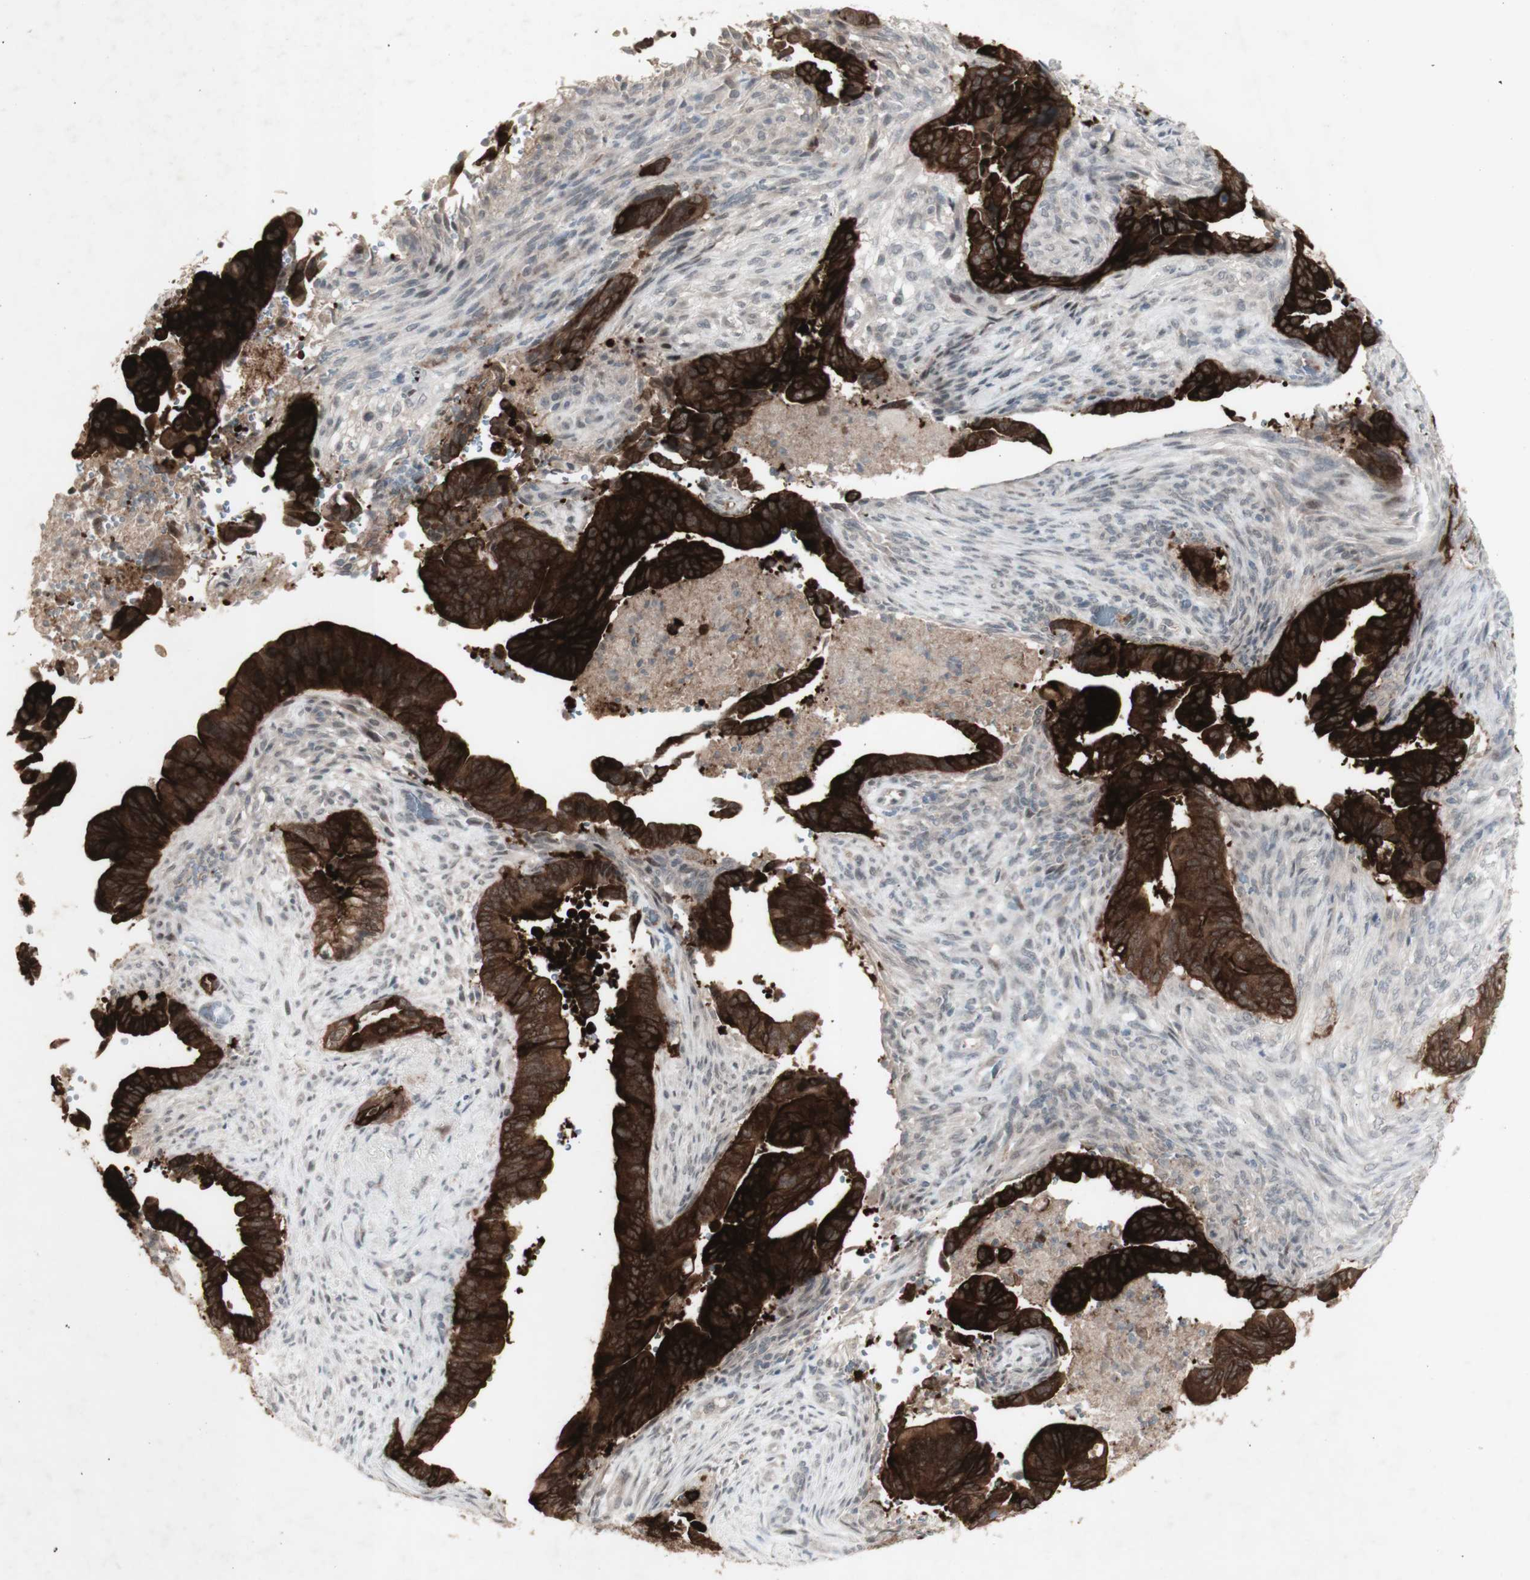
{"staining": {"intensity": "strong", "quantity": ">75%", "location": "cytoplasmic/membranous"}, "tissue": "pancreatic cancer", "cell_type": "Tumor cells", "image_type": "cancer", "snomed": [{"axis": "morphology", "description": "Adenocarcinoma, NOS"}, {"axis": "topography", "description": "Pancreas"}], "caption": "Protein expression analysis of adenocarcinoma (pancreatic) reveals strong cytoplasmic/membranous expression in about >75% of tumor cells. (DAB = brown stain, brightfield microscopy at high magnification).", "gene": "C1orf116", "patient": {"sex": "male", "age": 70}}